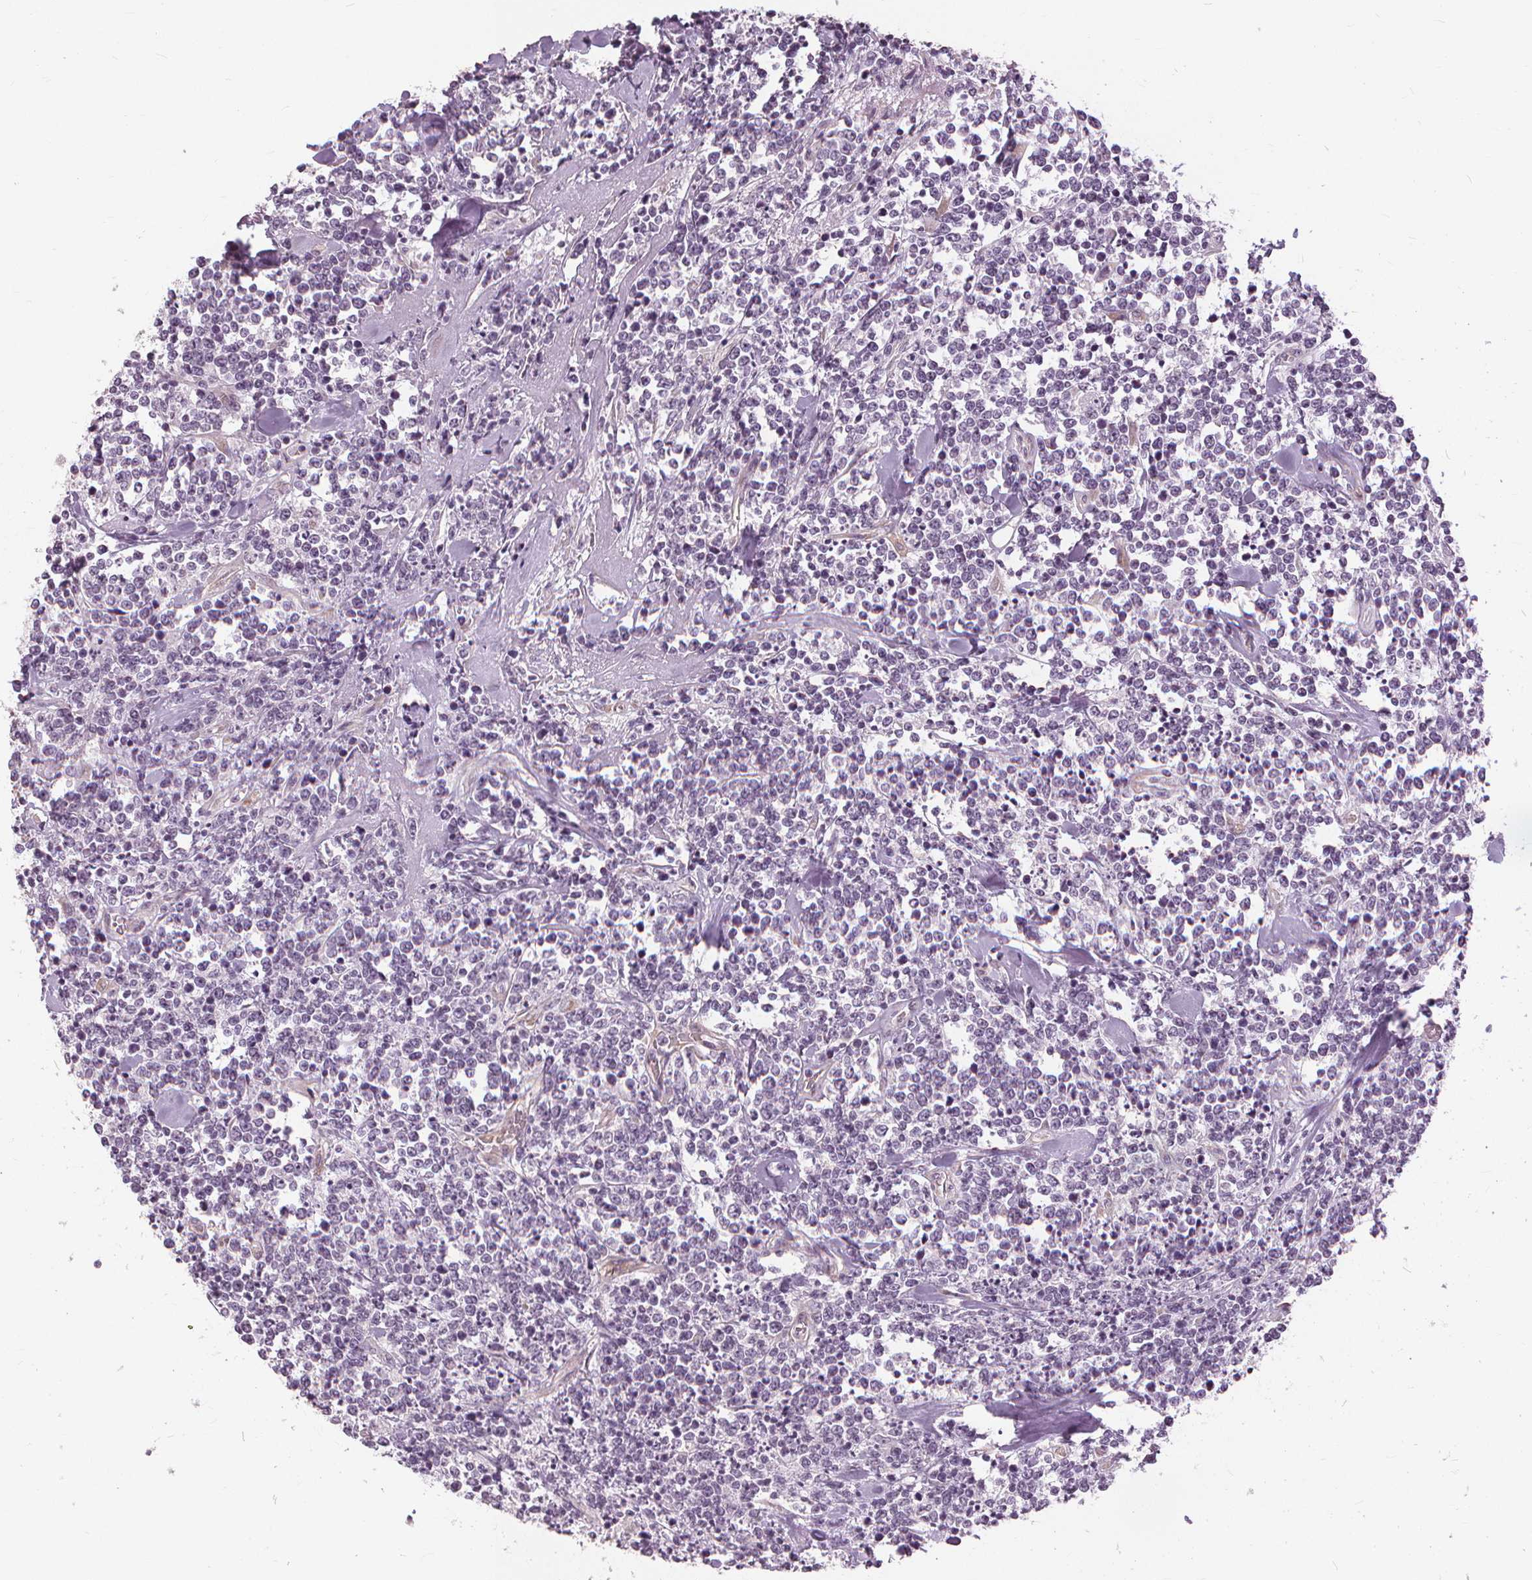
{"staining": {"intensity": "negative", "quantity": "none", "location": "none"}, "tissue": "lymphoma", "cell_type": "Tumor cells", "image_type": "cancer", "snomed": [{"axis": "morphology", "description": "Malignant lymphoma, non-Hodgkin's type, High grade"}, {"axis": "topography", "description": "Colon"}], "caption": "Tumor cells are negative for protein expression in human lymphoma. (DAB (3,3'-diaminobenzidine) immunohistochemistry (IHC) visualized using brightfield microscopy, high magnification).", "gene": "SFTPD", "patient": {"sex": "male", "age": 82}}